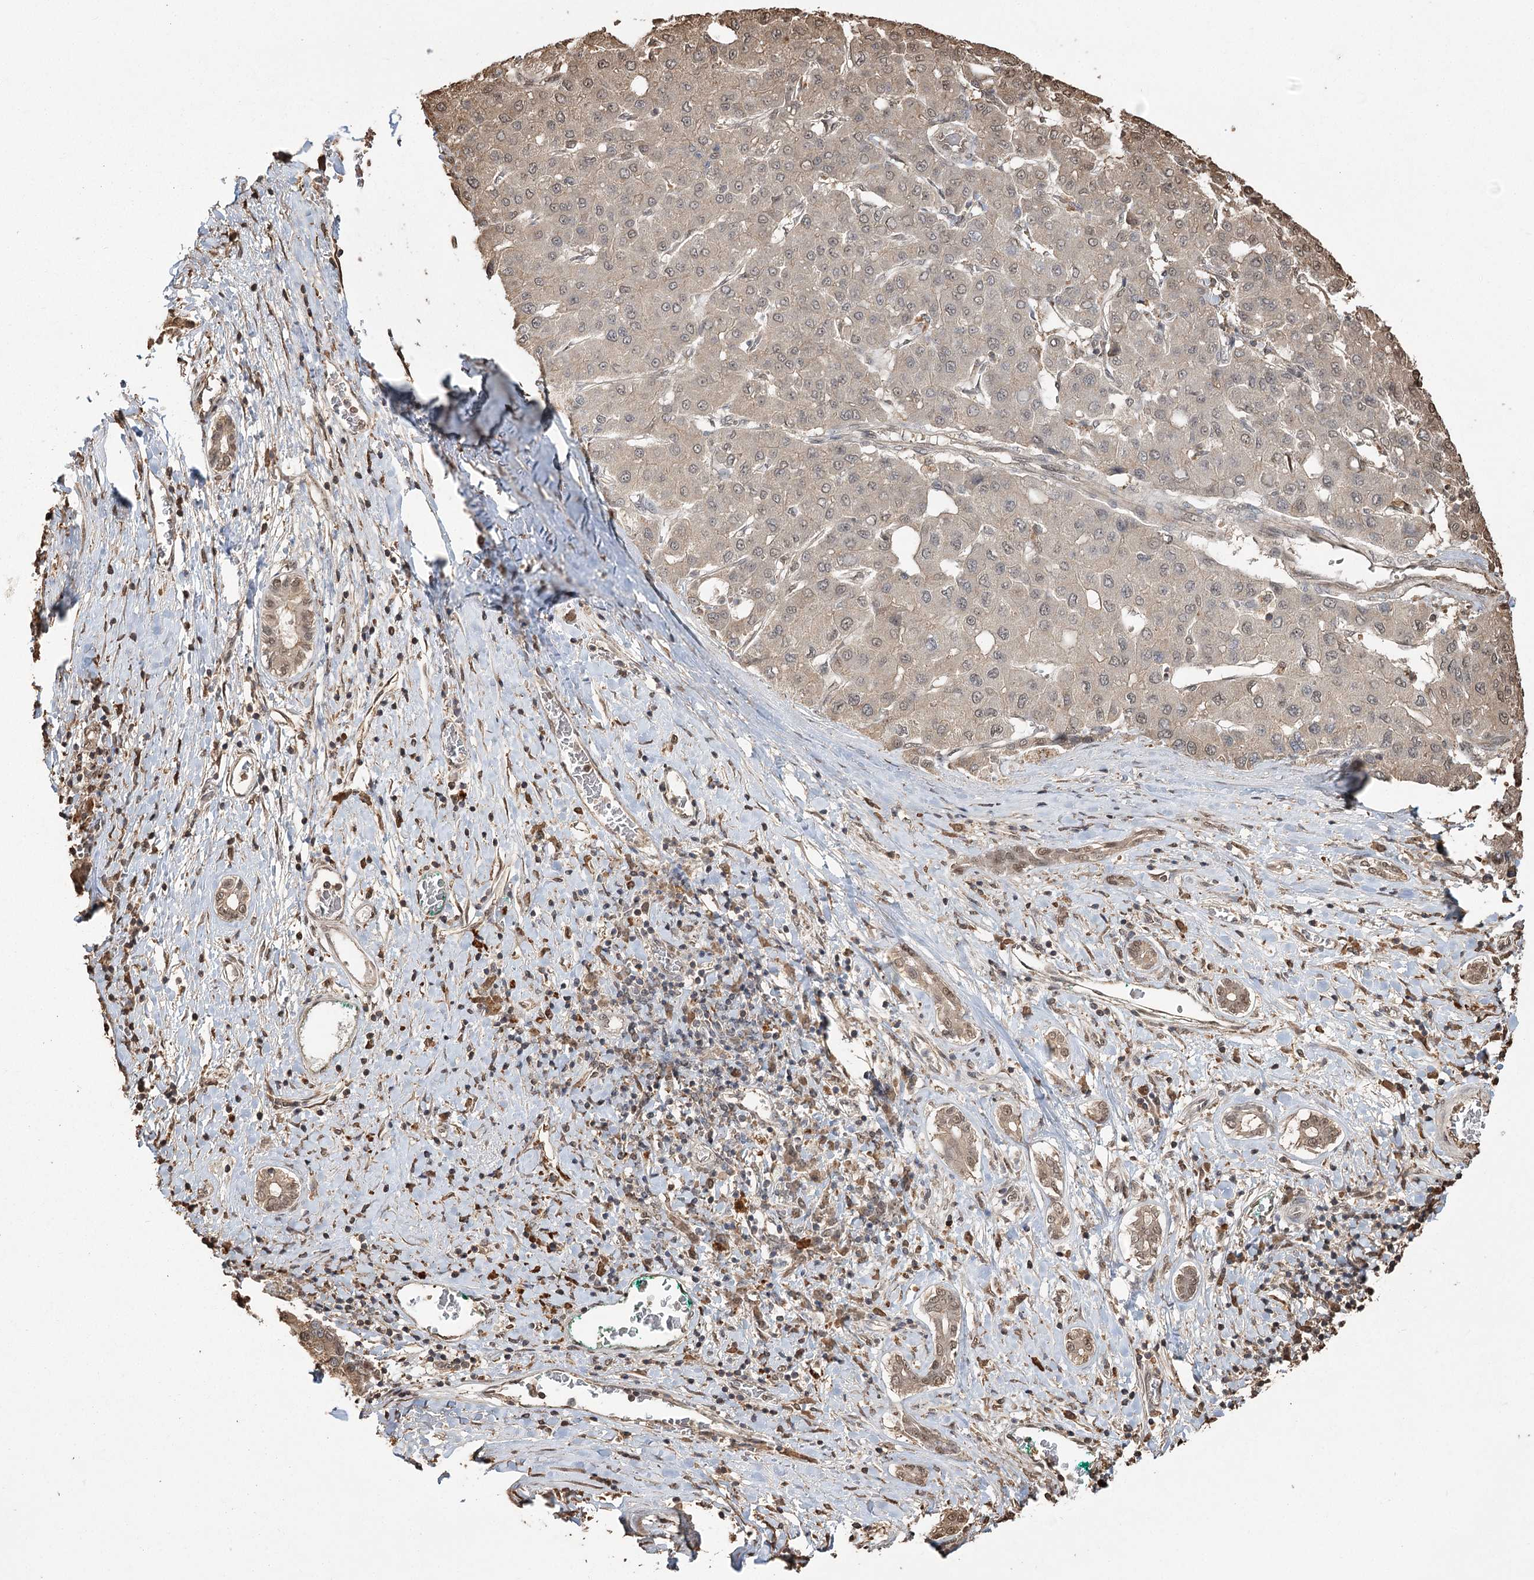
{"staining": {"intensity": "negative", "quantity": "none", "location": "none"}, "tissue": "liver cancer", "cell_type": "Tumor cells", "image_type": "cancer", "snomed": [{"axis": "morphology", "description": "Carcinoma, Hepatocellular, NOS"}, {"axis": "topography", "description": "Liver"}], "caption": "Protein analysis of liver cancer (hepatocellular carcinoma) exhibits no significant positivity in tumor cells.", "gene": "PLCH1", "patient": {"sex": "male", "age": 65}}